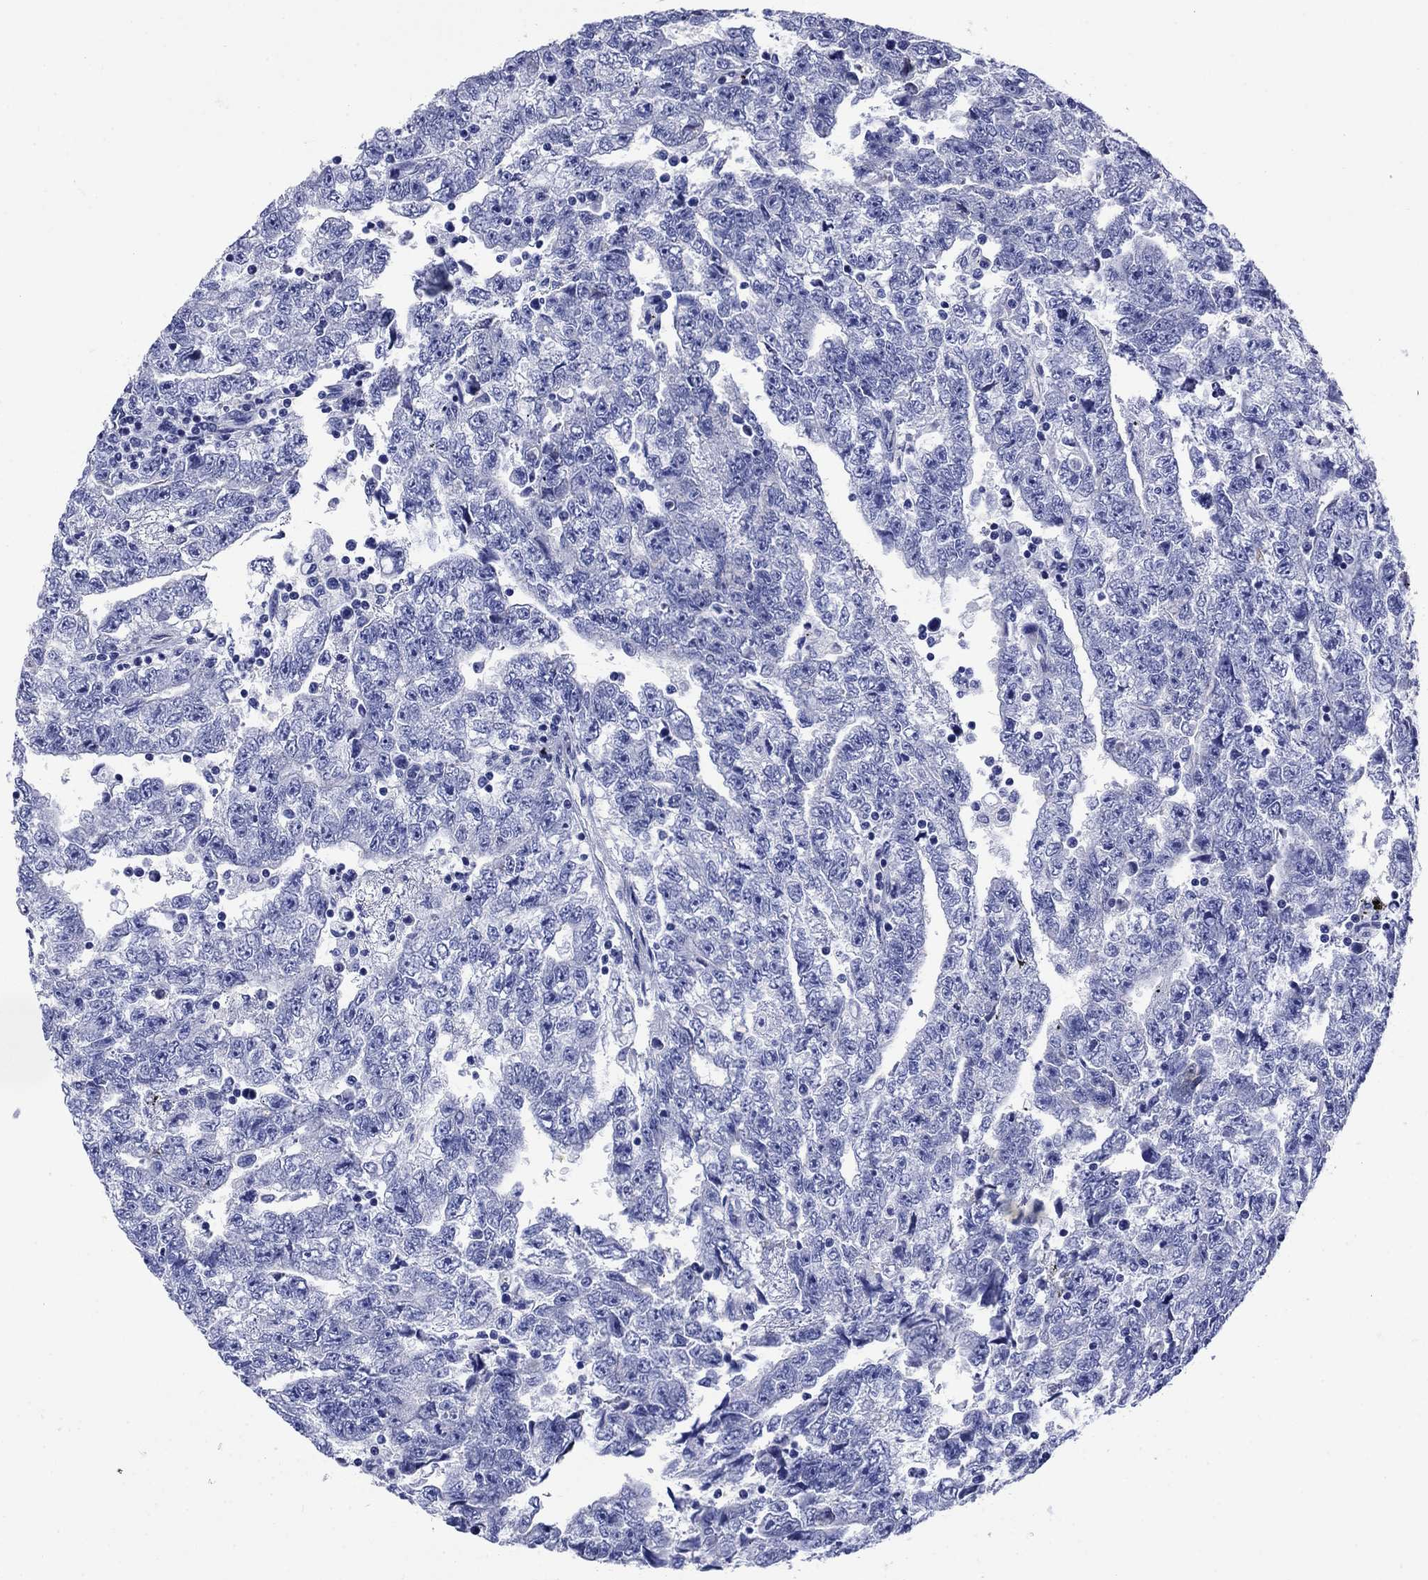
{"staining": {"intensity": "negative", "quantity": "none", "location": "none"}, "tissue": "testis cancer", "cell_type": "Tumor cells", "image_type": "cancer", "snomed": [{"axis": "morphology", "description": "Carcinoma, Embryonal, NOS"}, {"axis": "topography", "description": "Testis"}], "caption": "Tumor cells show no significant positivity in embryonal carcinoma (testis). (DAB immunohistochemistry (IHC) with hematoxylin counter stain).", "gene": "SLC1A2", "patient": {"sex": "male", "age": 25}}